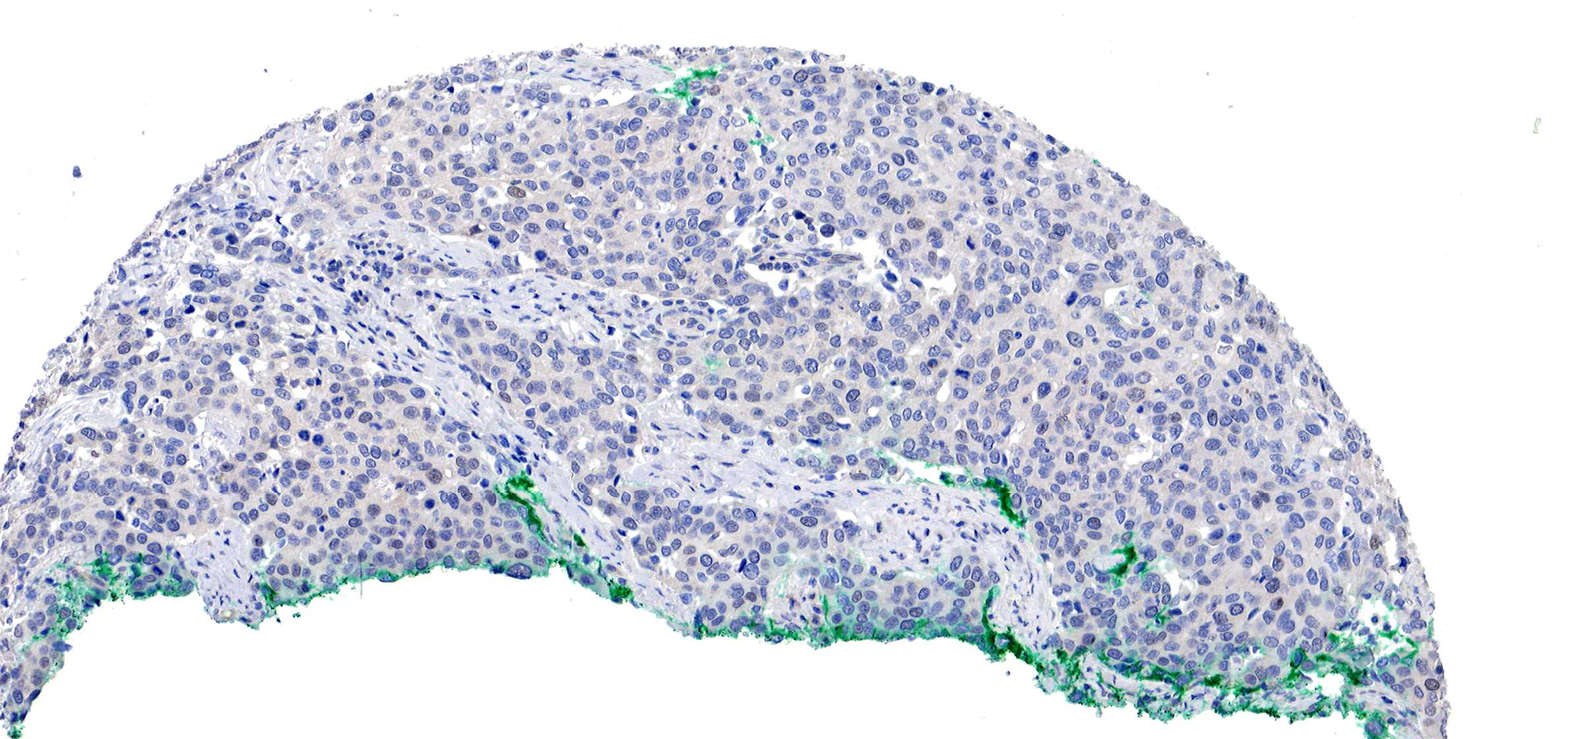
{"staining": {"intensity": "weak", "quantity": "<25%", "location": "nuclear"}, "tissue": "cervical cancer", "cell_type": "Tumor cells", "image_type": "cancer", "snomed": [{"axis": "morphology", "description": "Squamous cell carcinoma, NOS"}, {"axis": "topography", "description": "Cervix"}], "caption": "Protein analysis of cervical squamous cell carcinoma demonstrates no significant expression in tumor cells. The staining is performed using DAB (3,3'-diaminobenzidine) brown chromogen with nuclei counter-stained in using hematoxylin.", "gene": "PABIR2", "patient": {"sex": "female", "age": 54}}